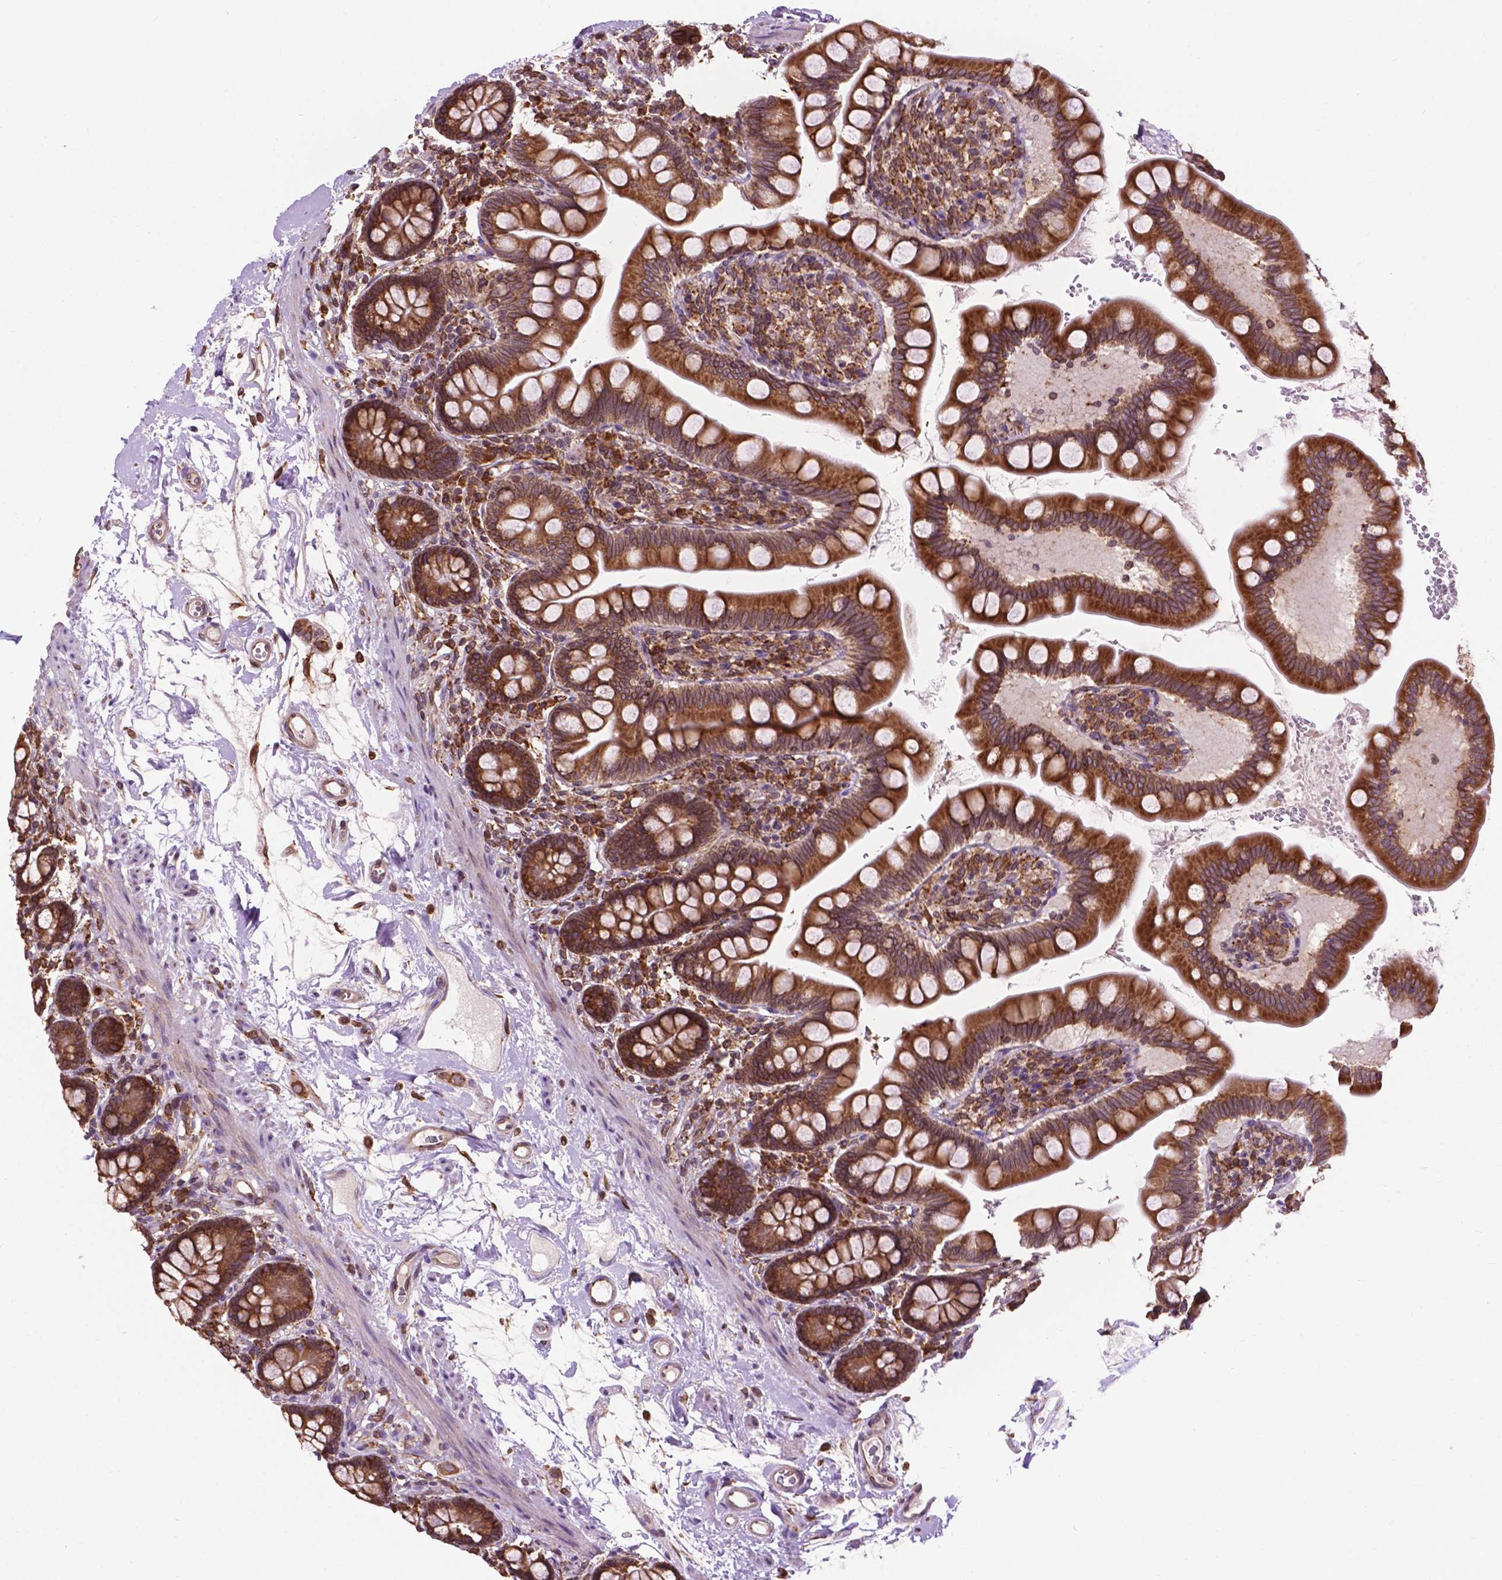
{"staining": {"intensity": "strong", "quantity": ">75%", "location": "cytoplasmic/membranous"}, "tissue": "small intestine", "cell_type": "Glandular cells", "image_type": "normal", "snomed": [{"axis": "morphology", "description": "Normal tissue, NOS"}, {"axis": "topography", "description": "Small intestine"}], "caption": "DAB immunohistochemical staining of benign small intestine reveals strong cytoplasmic/membranous protein expression in approximately >75% of glandular cells.", "gene": "GANAB", "patient": {"sex": "female", "age": 56}}